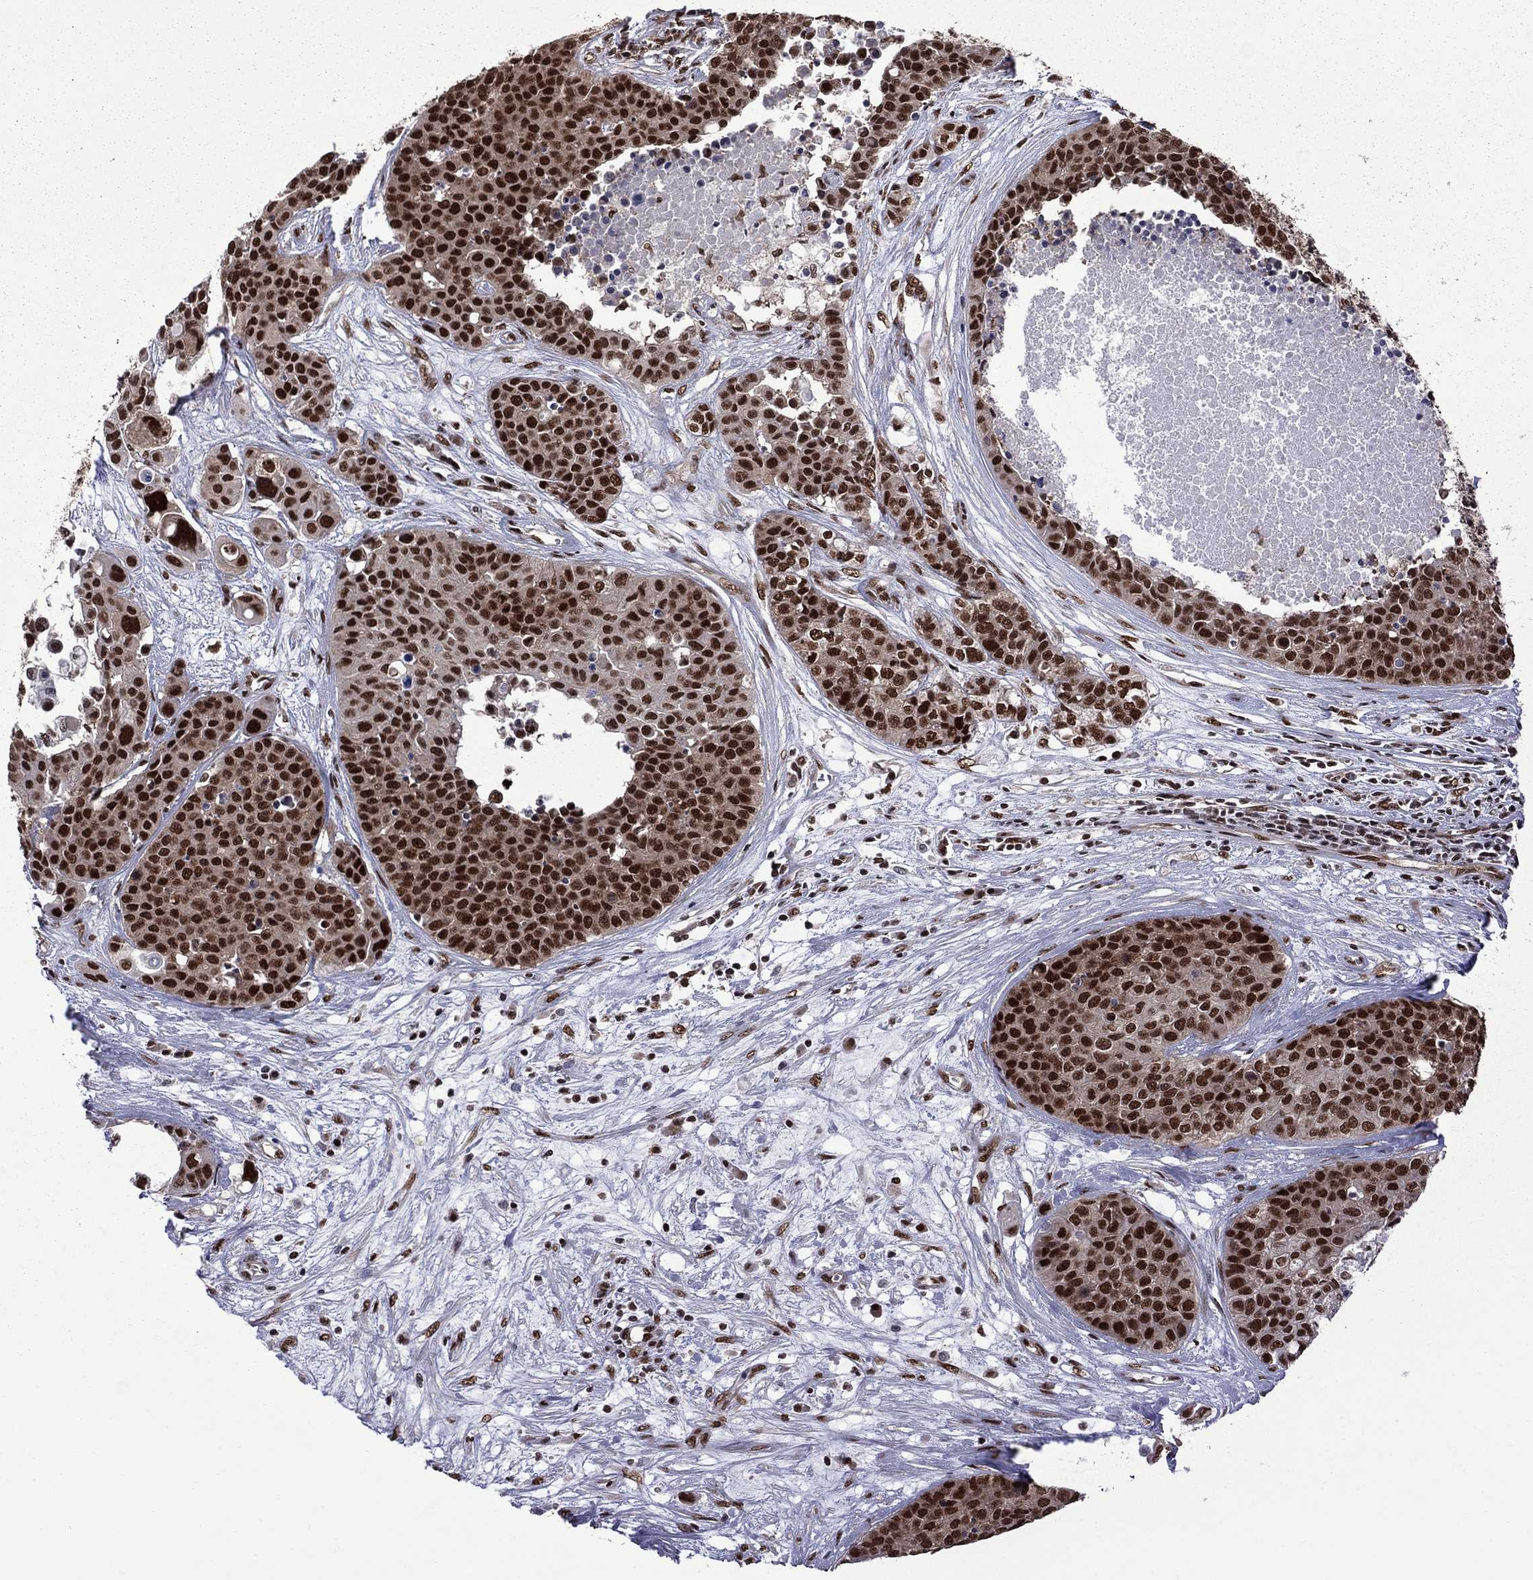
{"staining": {"intensity": "strong", "quantity": ">75%", "location": "nuclear"}, "tissue": "carcinoid", "cell_type": "Tumor cells", "image_type": "cancer", "snomed": [{"axis": "morphology", "description": "Carcinoid, malignant, NOS"}, {"axis": "topography", "description": "Colon"}], "caption": "Human carcinoid stained with a protein marker exhibits strong staining in tumor cells.", "gene": "MED25", "patient": {"sex": "male", "age": 81}}